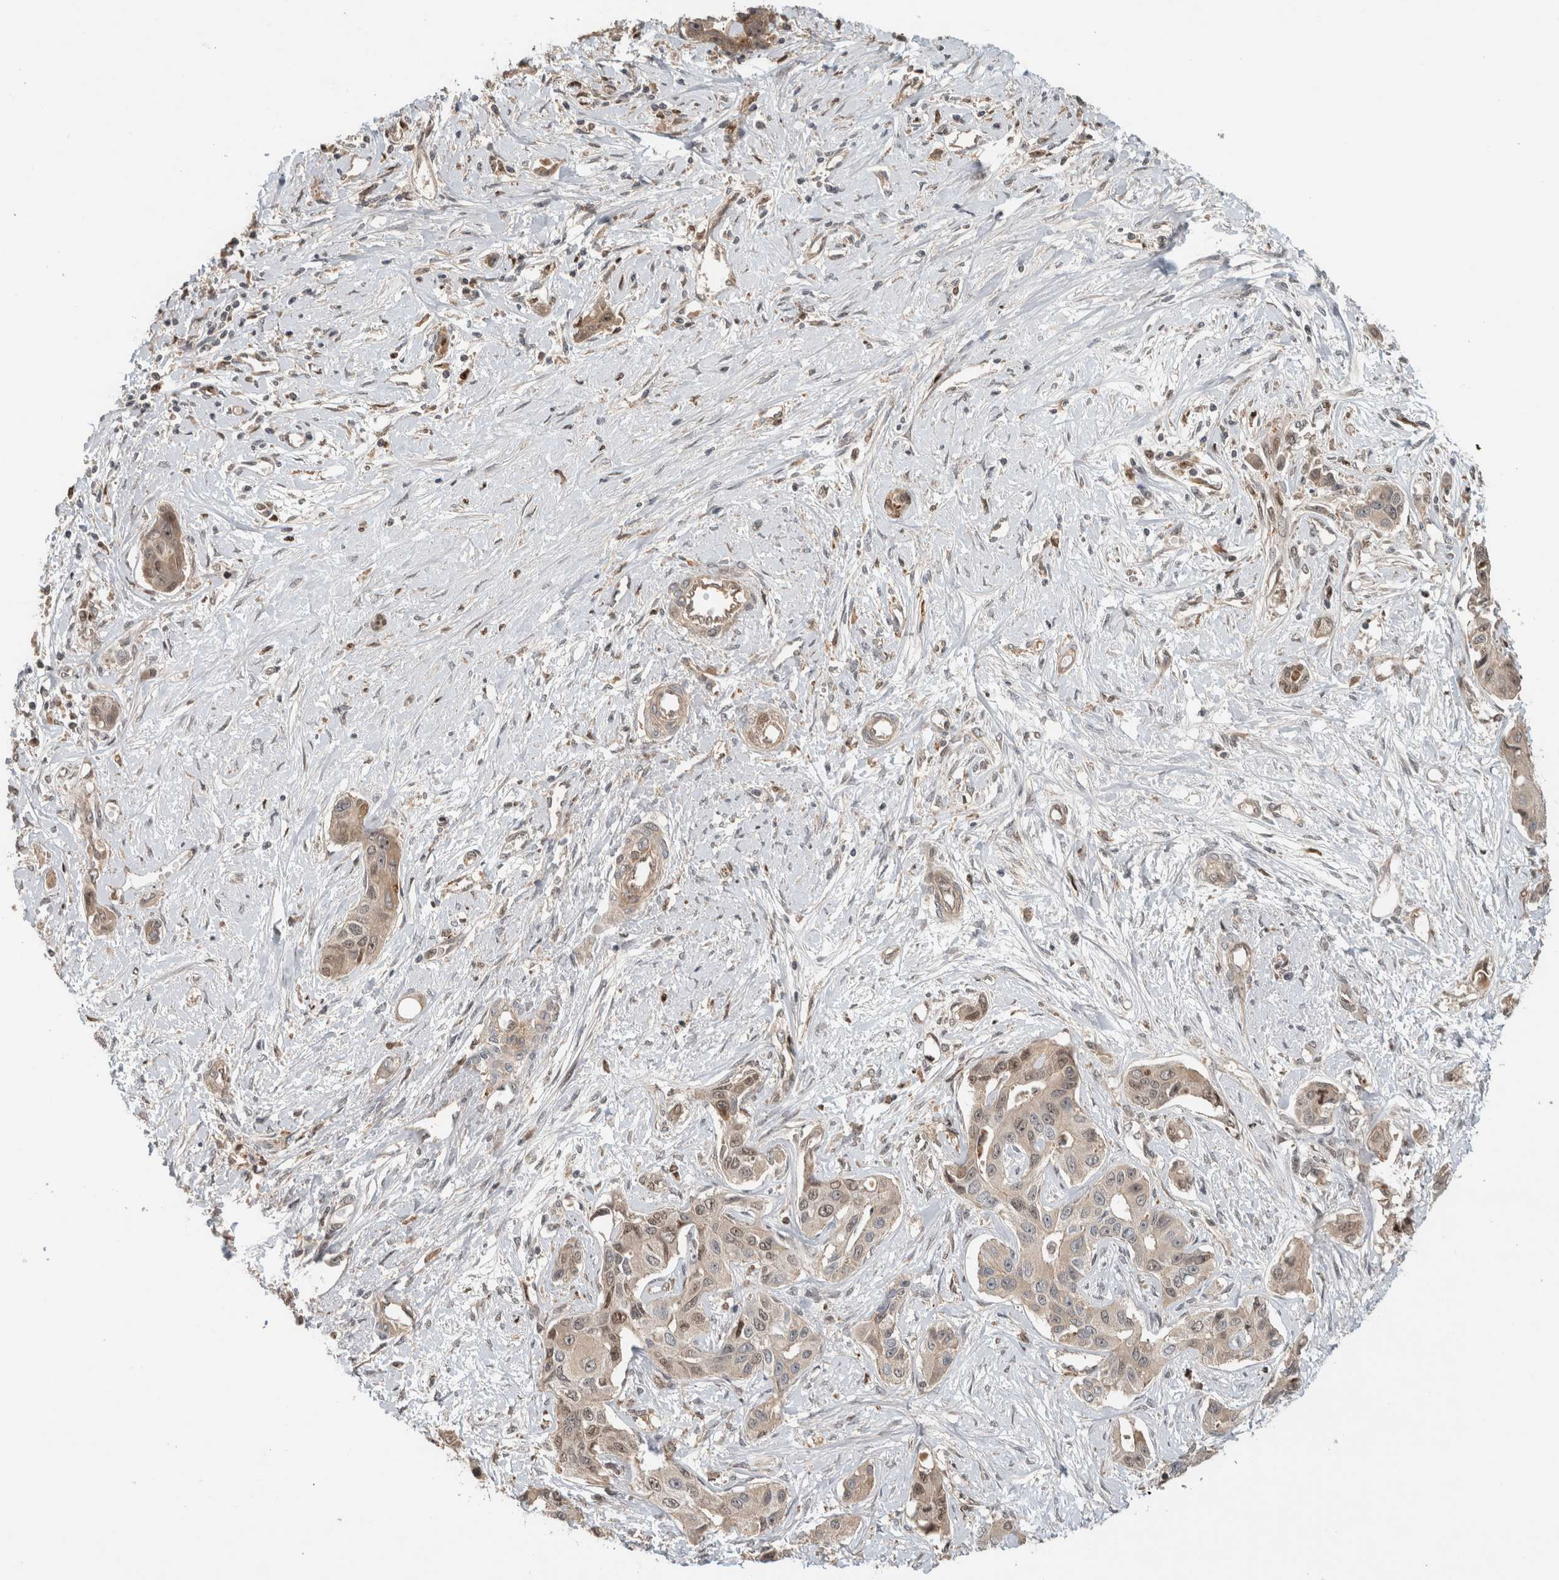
{"staining": {"intensity": "weak", "quantity": "25%-75%", "location": "cytoplasmic/membranous,nuclear"}, "tissue": "liver cancer", "cell_type": "Tumor cells", "image_type": "cancer", "snomed": [{"axis": "morphology", "description": "Cholangiocarcinoma"}, {"axis": "topography", "description": "Liver"}], "caption": "A histopathology image of human liver cancer stained for a protein demonstrates weak cytoplasmic/membranous and nuclear brown staining in tumor cells.", "gene": "INSRR", "patient": {"sex": "male", "age": 59}}